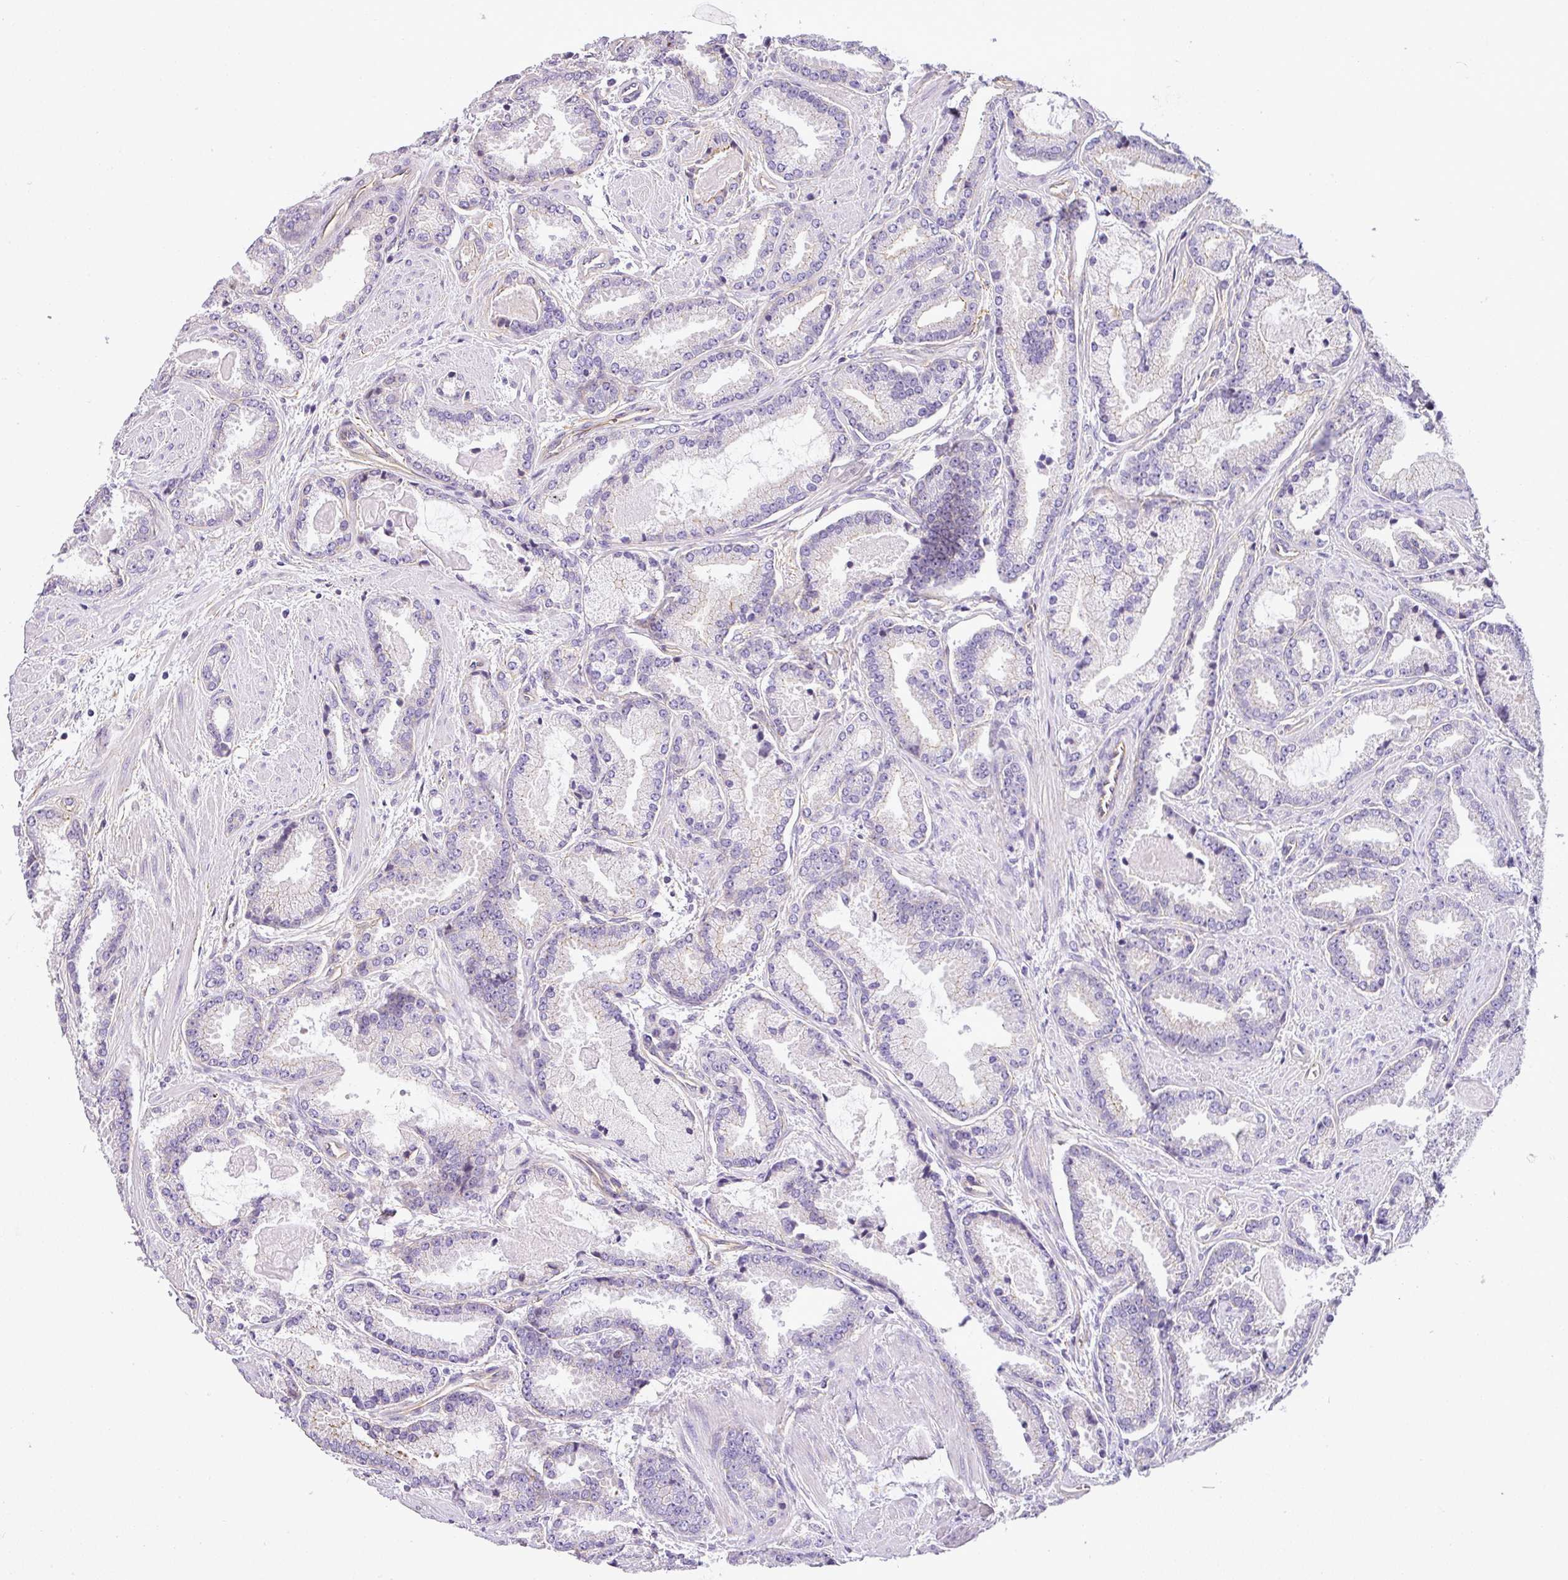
{"staining": {"intensity": "negative", "quantity": "none", "location": "none"}, "tissue": "prostate cancer", "cell_type": "Tumor cells", "image_type": "cancer", "snomed": [{"axis": "morphology", "description": "Adenocarcinoma, Low grade"}, {"axis": "topography", "description": "Prostate"}], "caption": "This is a micrograph of immunohistochemistry (IHC) staining of prostate cancer (adenocarcinoma (low-grade)), which shows no staining in tumor cells.", "gene": "OR11H4", "patient": {"sex": "male", "age": 62}}